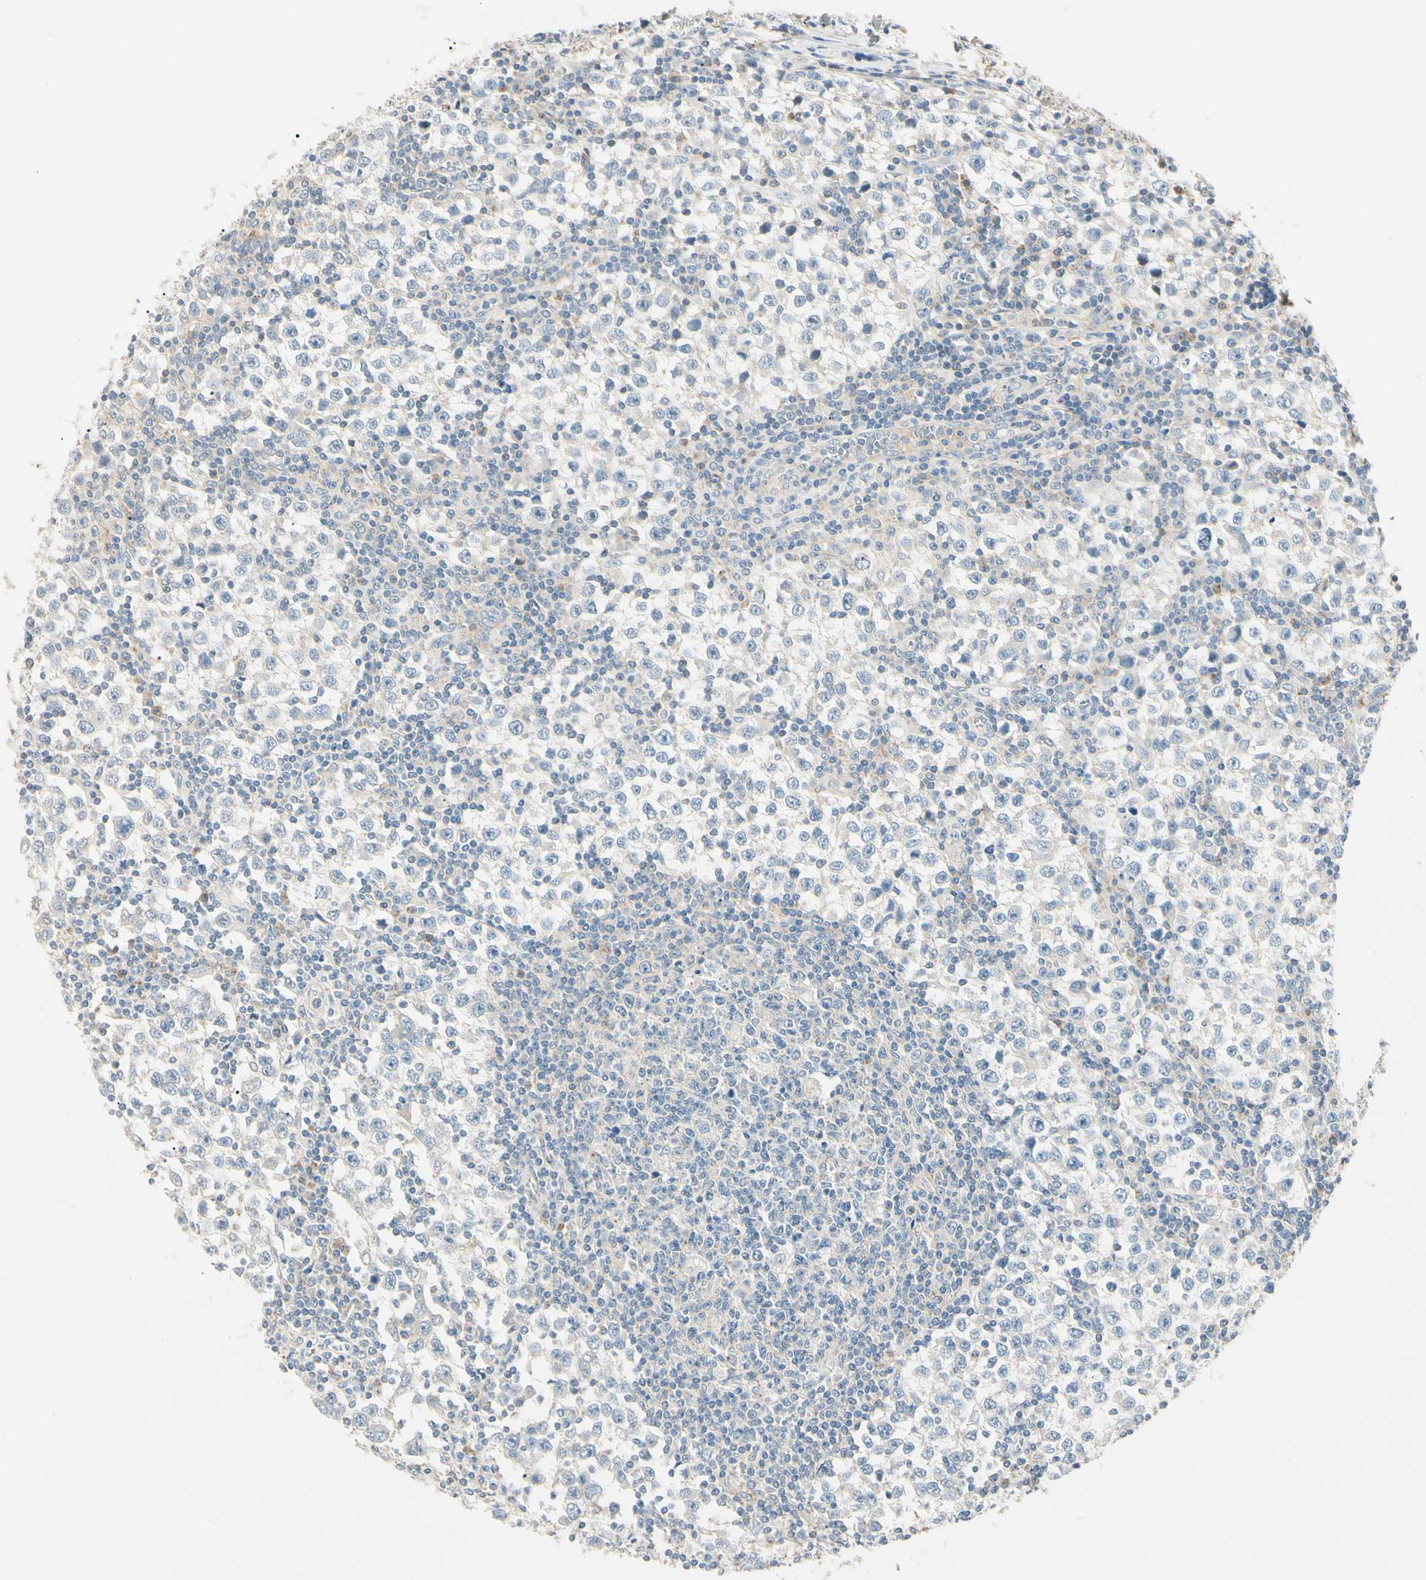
{"staining": {"intensity": "negative", "quantity": "none", "location": "none"}, "tissue": "testis cancer", "cell_type": "Tumor cells", "image_type": "cancer", "snomed": [{"axis": "morphology", "description": "Seminoma, NOS"}, {"axis": "topography", "description": "Testis"}], "caption": "A high-resolution photomicrograph shows IHC staining of testis cancer, which shows no significant positivity in tumor cells.", "gene": "DUSP12", "patient": {"sex": "male", "age": 65}}